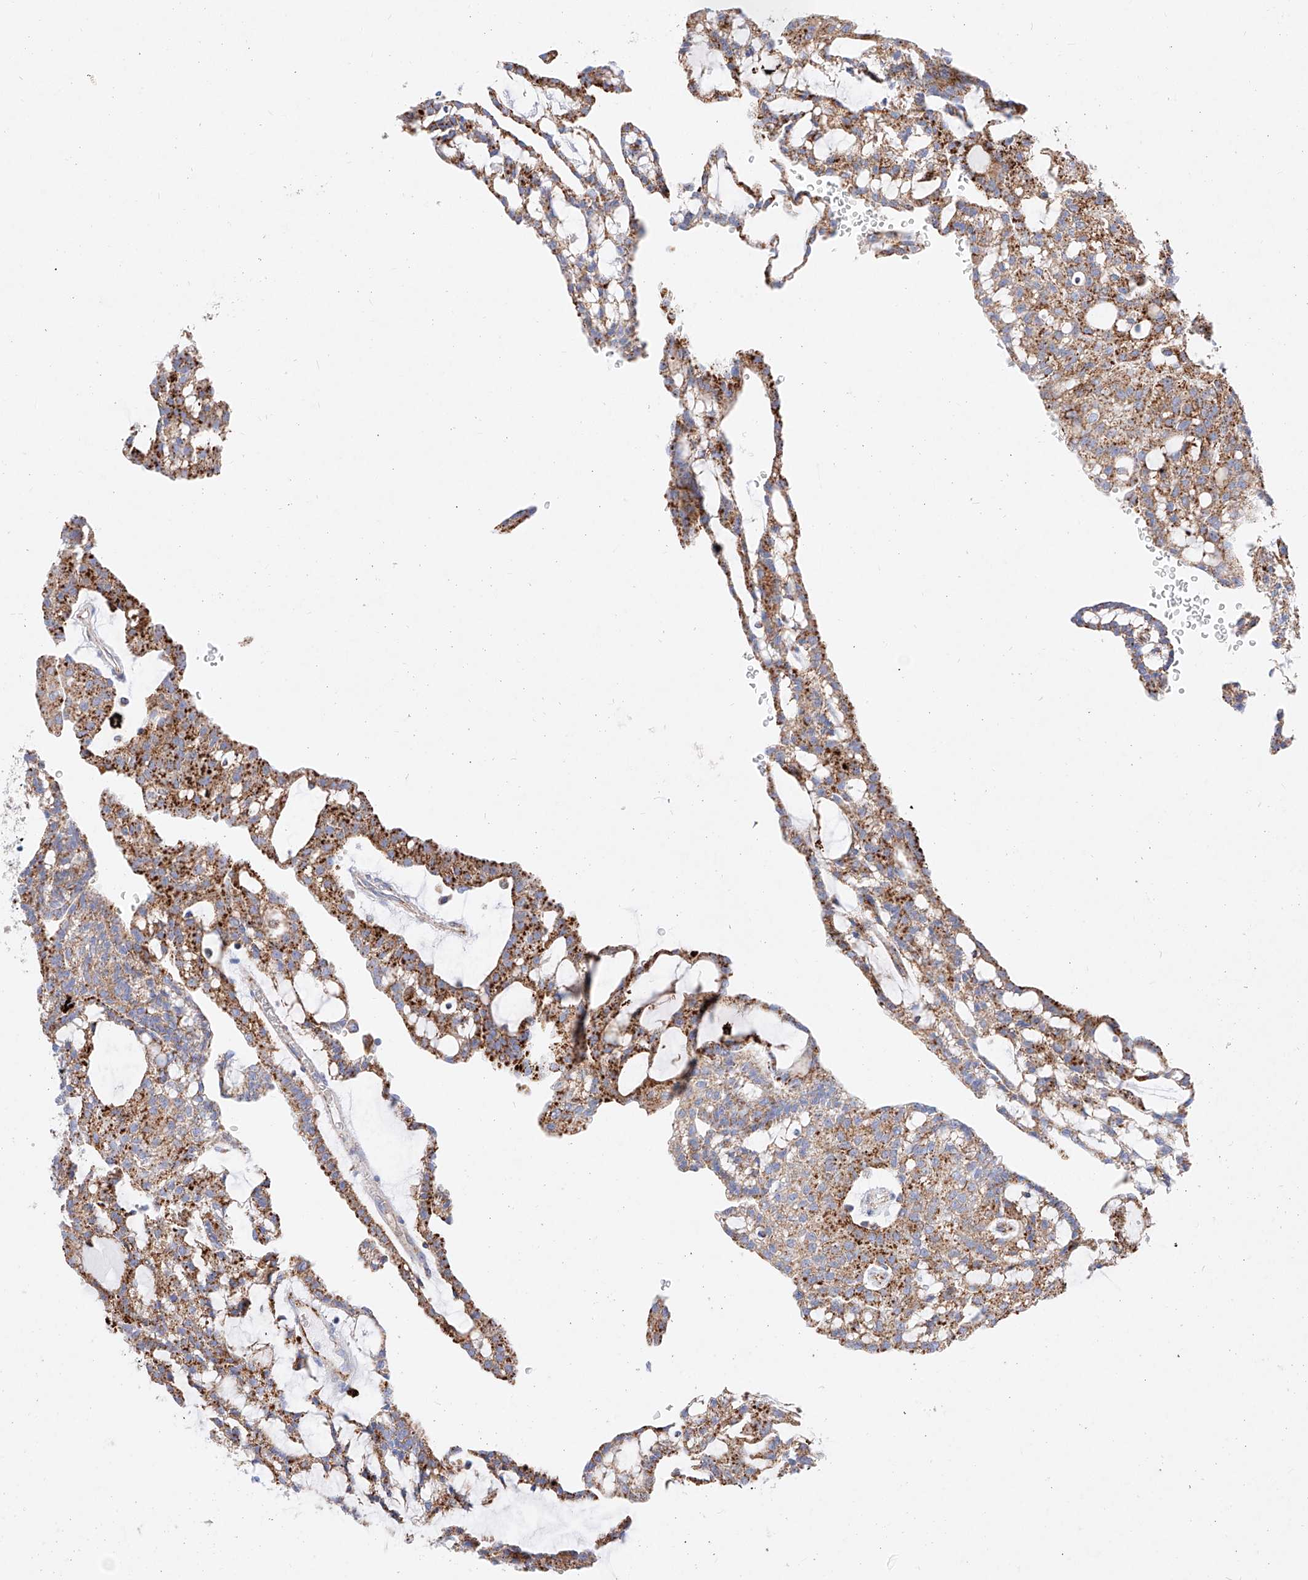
{"staining": {"intensity": "moderate", "quantity": ">75%", "location": "cytoplasmic/membranous"}, "tissue": "renal cancer", "cell_type": "Tumor cells", "image_type": "cancer", "snomed": [{"axis": "morphology", "description": "Adenocarcinoma, NOS"}, {"axis": "topography", "description": "Kidney"}], "caption": "Moderate cytoplasmic/membranous expression for a protein is seen in approximately >75% of tumor cells of renal cancer using immunohistochemistry (IHC).", "gene": "C6orf62", "patient": {"sex": "male", "age": 63}}